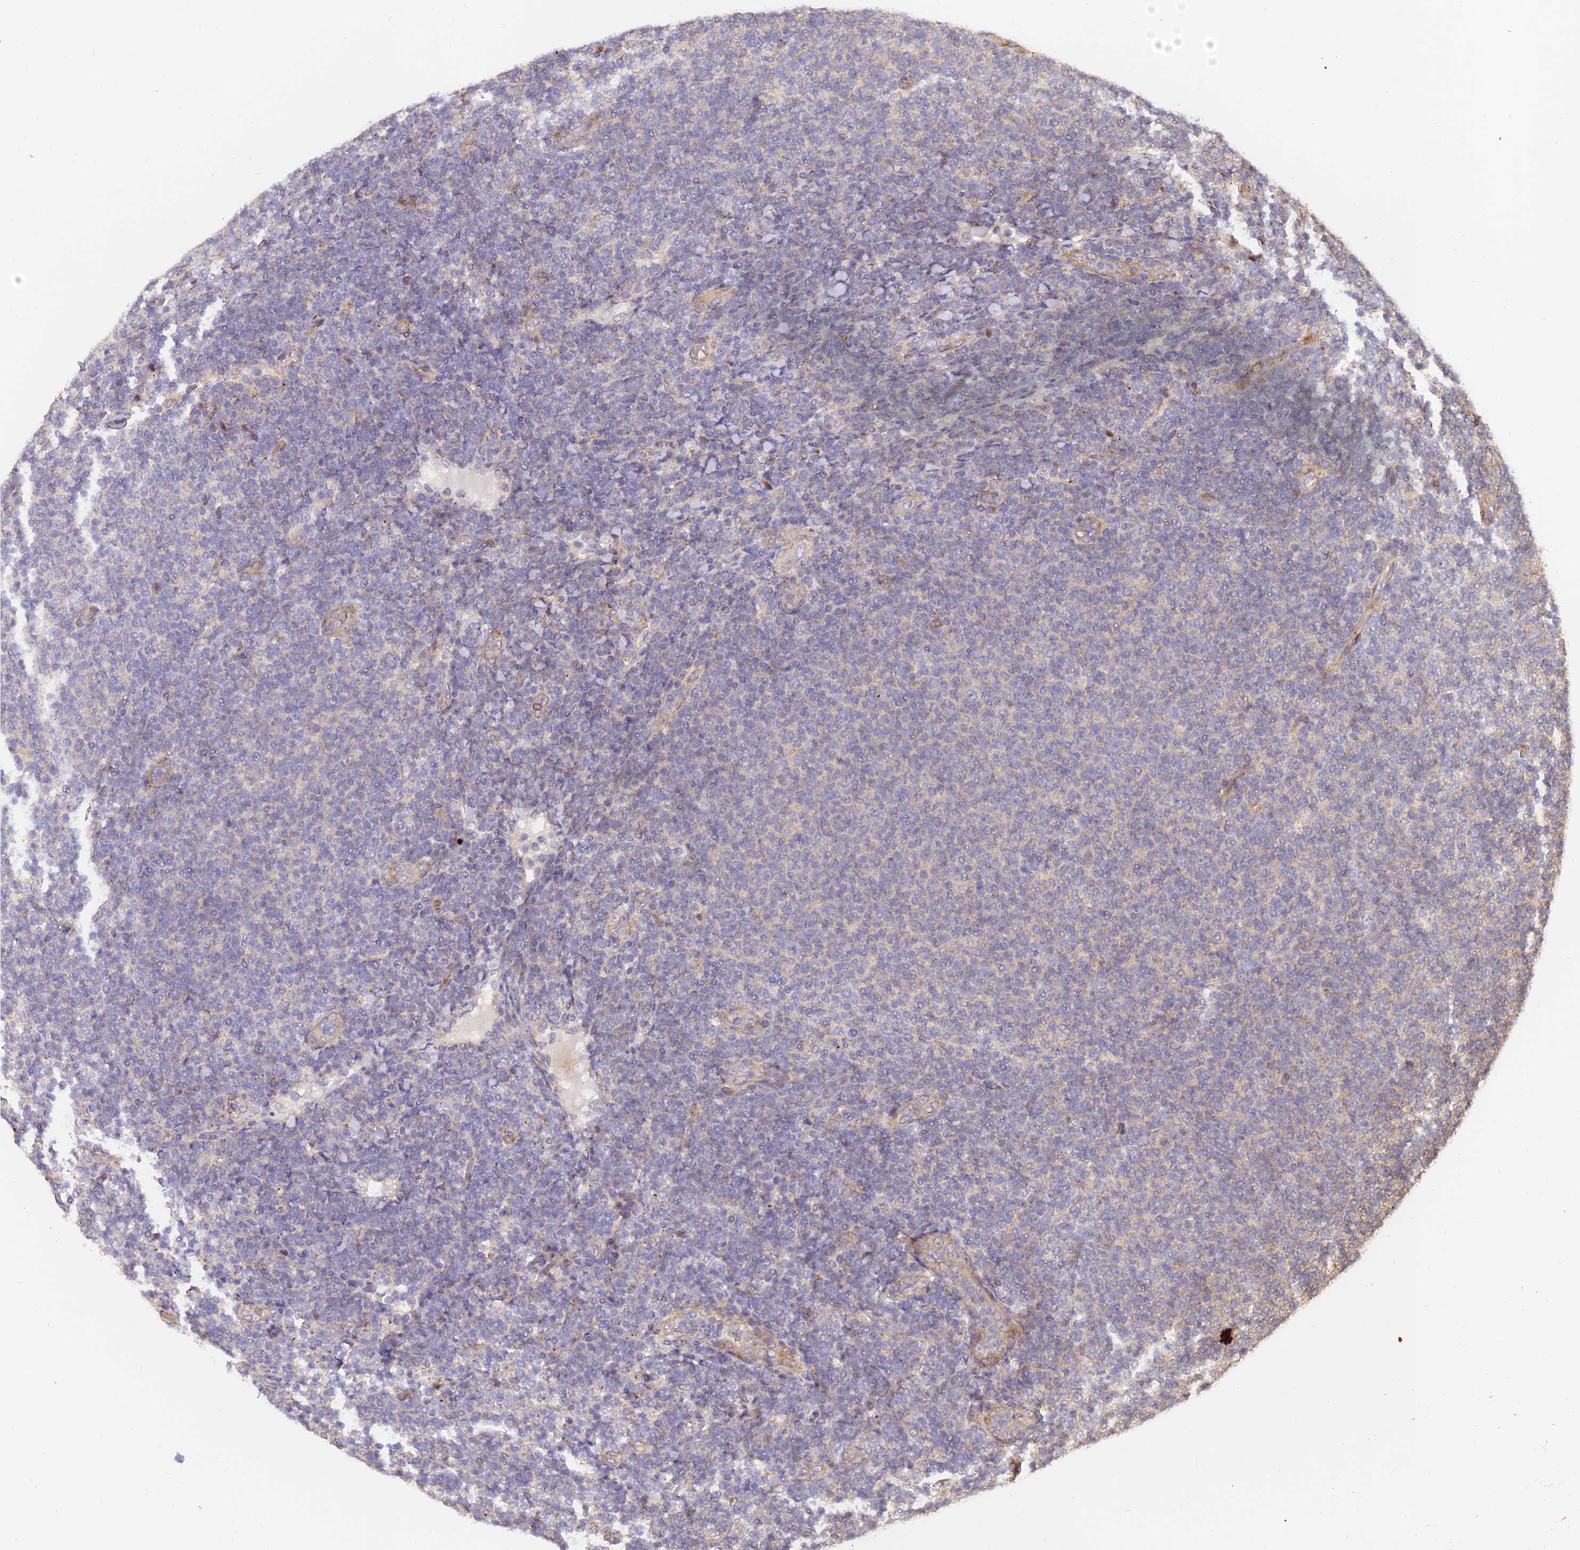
{"staining": {"intensity": "negative", "quantity": "none", "location": "none"}, "tissue": "lymphoma", "cell_type": "Tumor cells", "image_type": "cancer", "snomed": [{"axis": "morphology", "description": "Malignant lymphoma, non-Hodgkin's type, Low grade"}, {"axis": "topography", "description": "Lymph node"}], "caption": "Low-grade malignant lymphoma, non-Hodgkin's type was stained to show a protein in brown. There is no significant staining in tumor cells.", "gene": "ARL8B", "patient": {"sex": "male", "age": 66}}